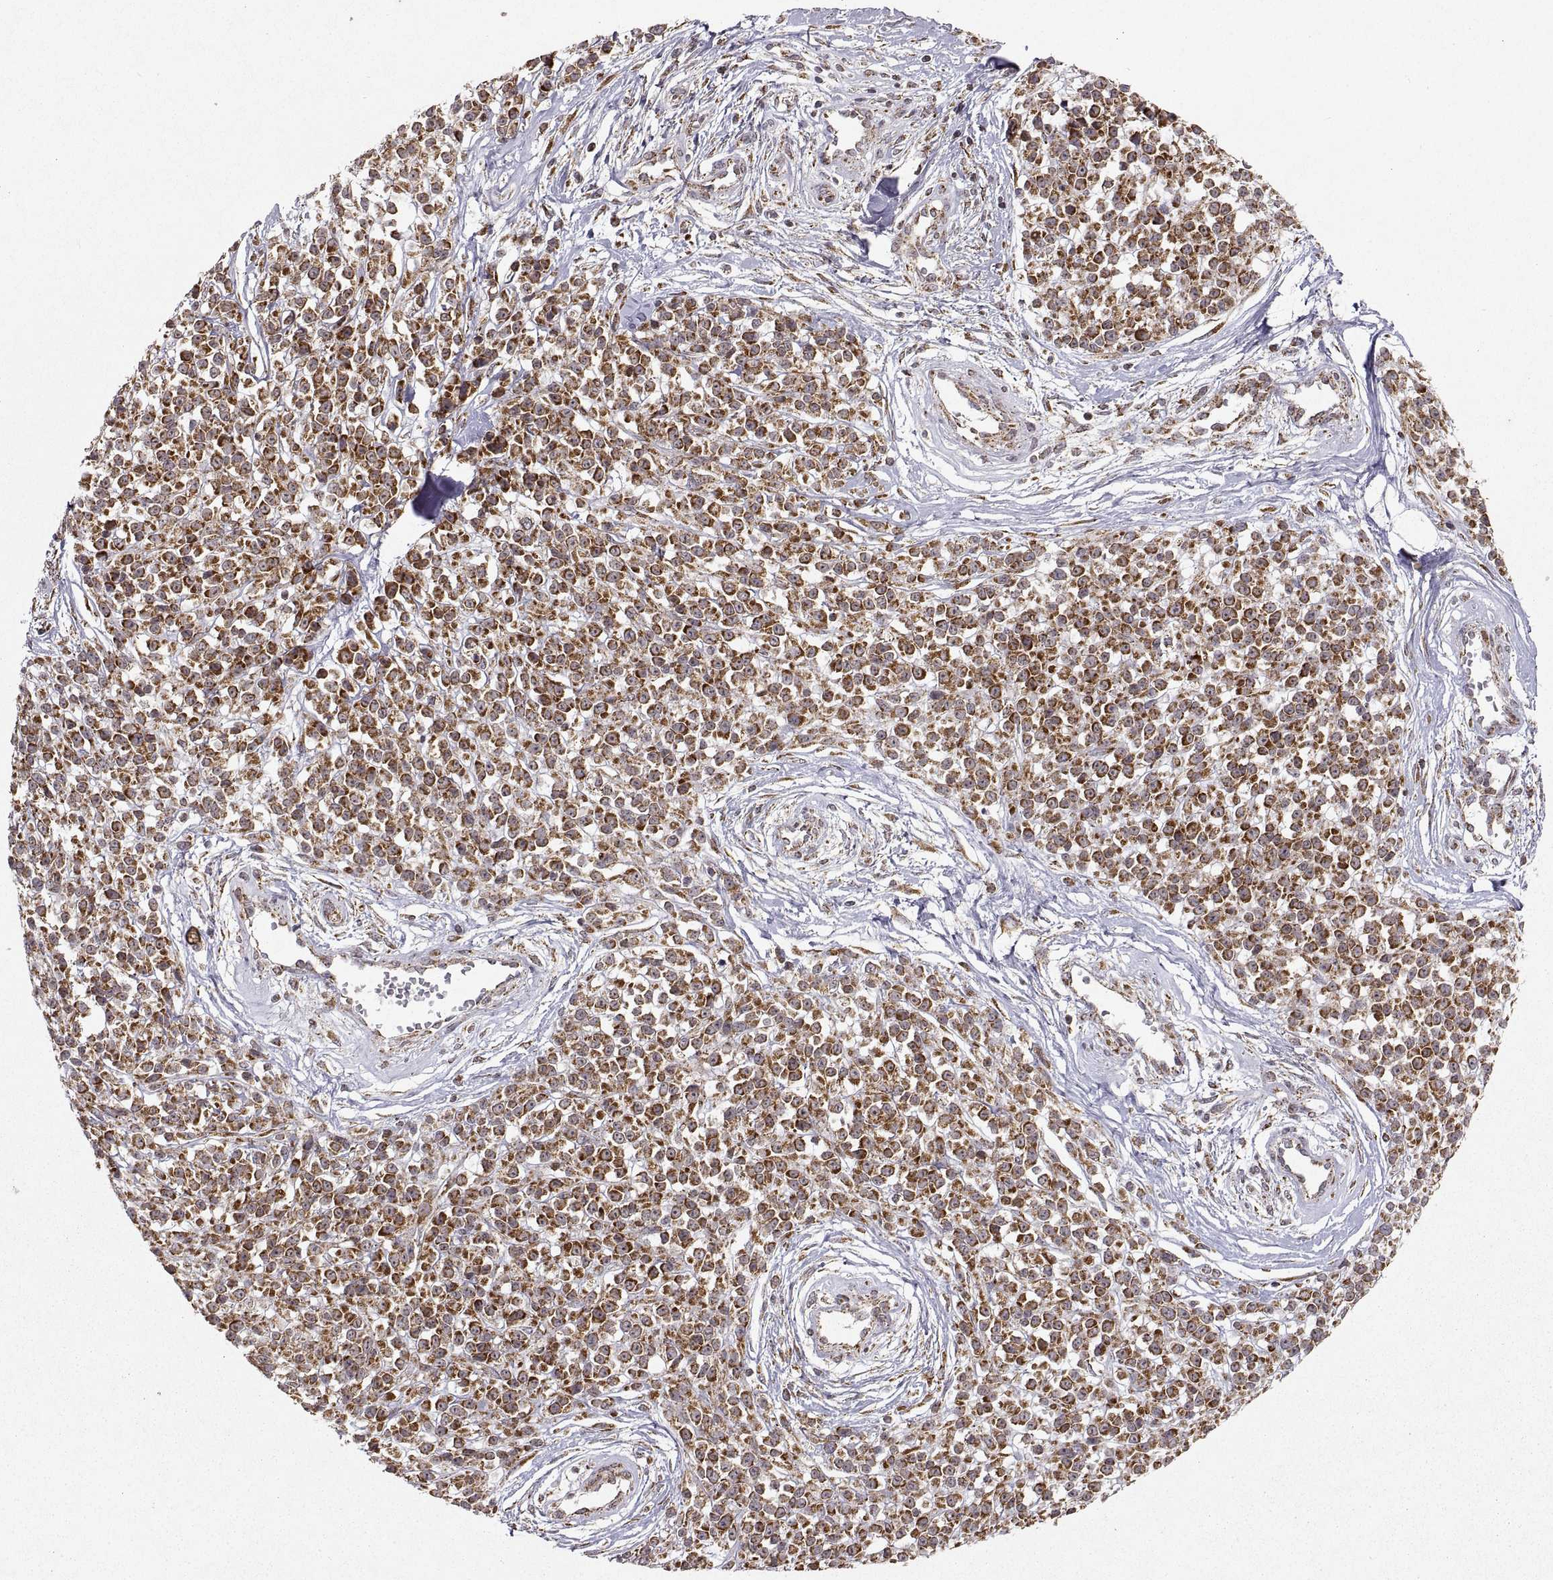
{"staining": {"intensity": "moderate", "quantity": ">75%", "location": "cytoplasmic/membranous"}, "tissue": "melanoma", "cell_type": "Tumor cells", "image_type": "cancer", "snomed": [{"axis": "morphology", "description": "Malignant melanoma, NOS"}, {"axis": "topography", "description": "Skin"}, {"axis": "topography", "description": "Skin of trunk"}], "caption": "High-magnification brightfield microscopy of melanoma stained with DAB (3,3'-diaminobenzidine) (brown) and counterstained with hematoxylin (blue). tumor cells exhibit moderate cytoplasmic/membranous staining is present in approximately>75% of cells.", "gene": "MANBAL", "patient": {"sex": "male", "age": 74}}